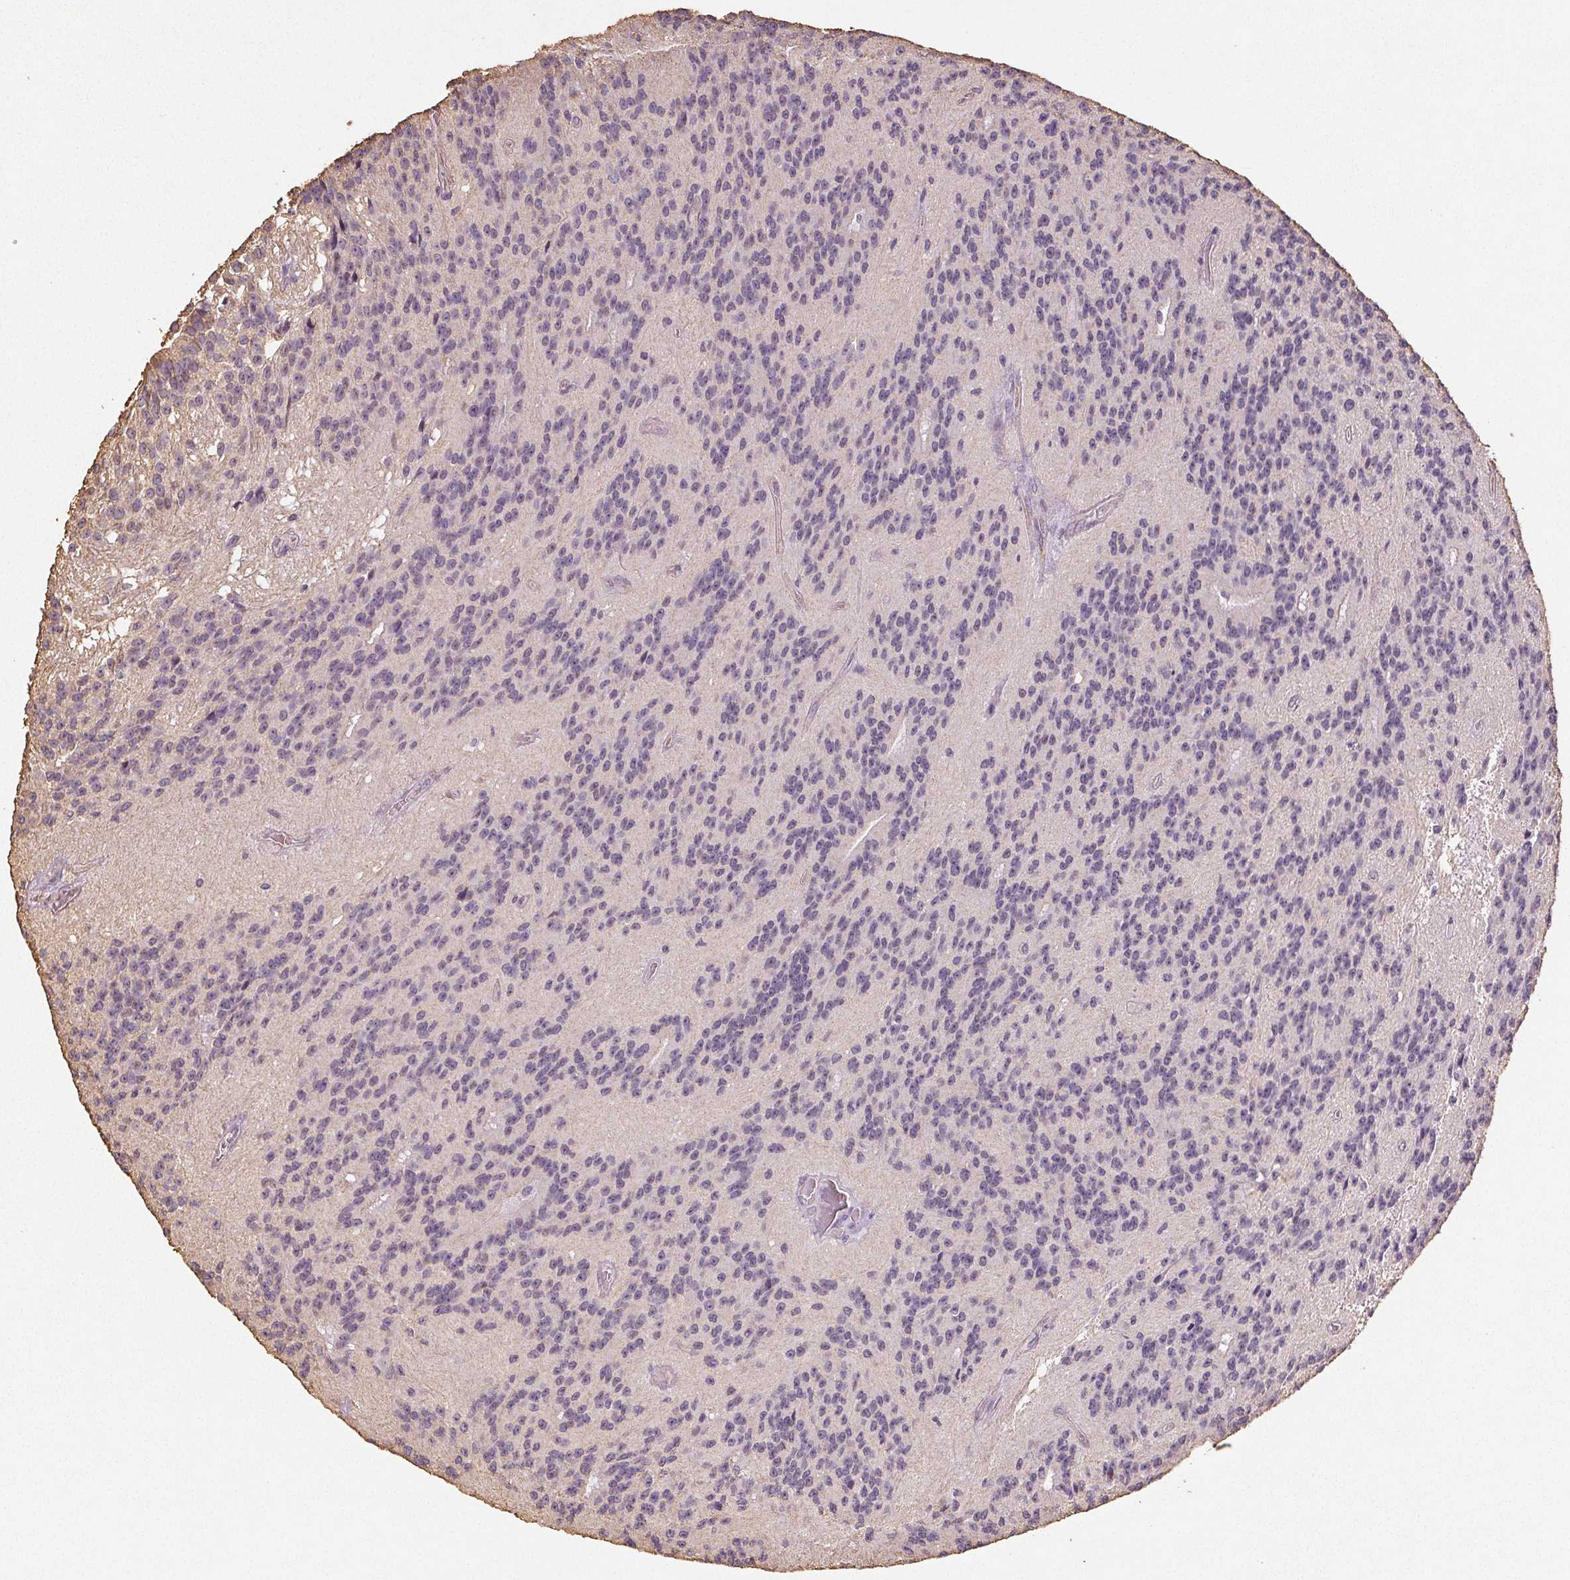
{"staining": {"intensity": "negative", "quantity": "none", "location": "none"}, "tissue": "glioma", "cell_type": "Tumor cells", "image_type": "cancer", "snomed": [{"axis": "morphology", "description": "Glioma, malignant, Low grade"}, {"axis": "topography", "description": "Brain"}], "caption": "IHC of glioma displays no expression in tumor cells.", "gene": "COL7A1", "patient": {"sex": "male", "age": 31}}